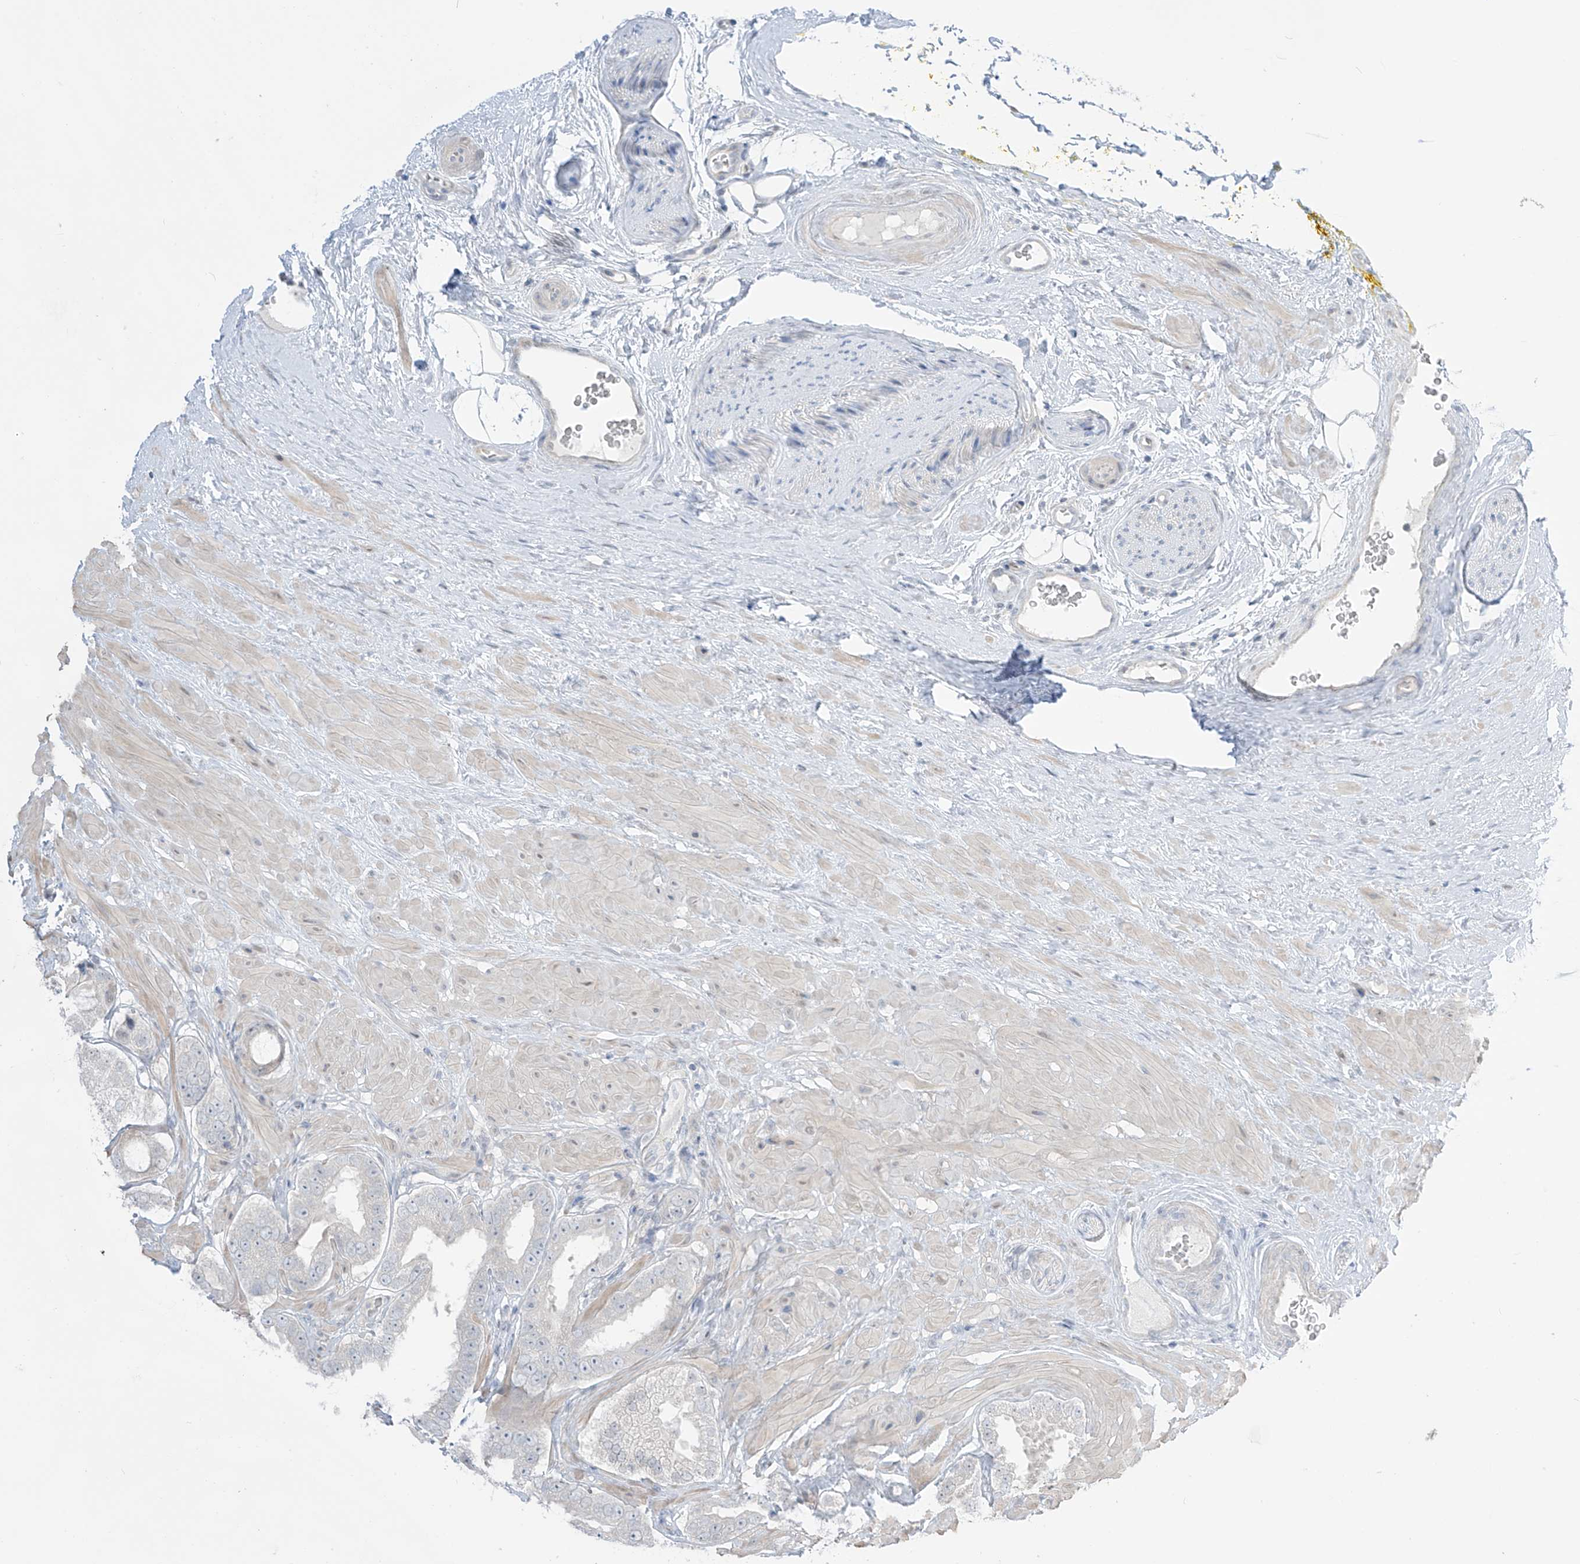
{"staining": {"intensity": "negative", "quantity": "none", "location": "none"}, "tissue": "prostate cancer", "cell_type": "Tumor cells", "image_type": "cancer", "snomed": [{"axis": "morphology", "description": "Adenocarcinoma, High grade"}, {"axis": "topography", "description": "Prostate"}], "caption": "This is an immunohistochemistry image of human prostate cancer (adenocarcinoma (high-grade)). There is no expression in tumor cells.", "gene": "ASPRV1", "patient": {"sex": "male", "age": 59}}